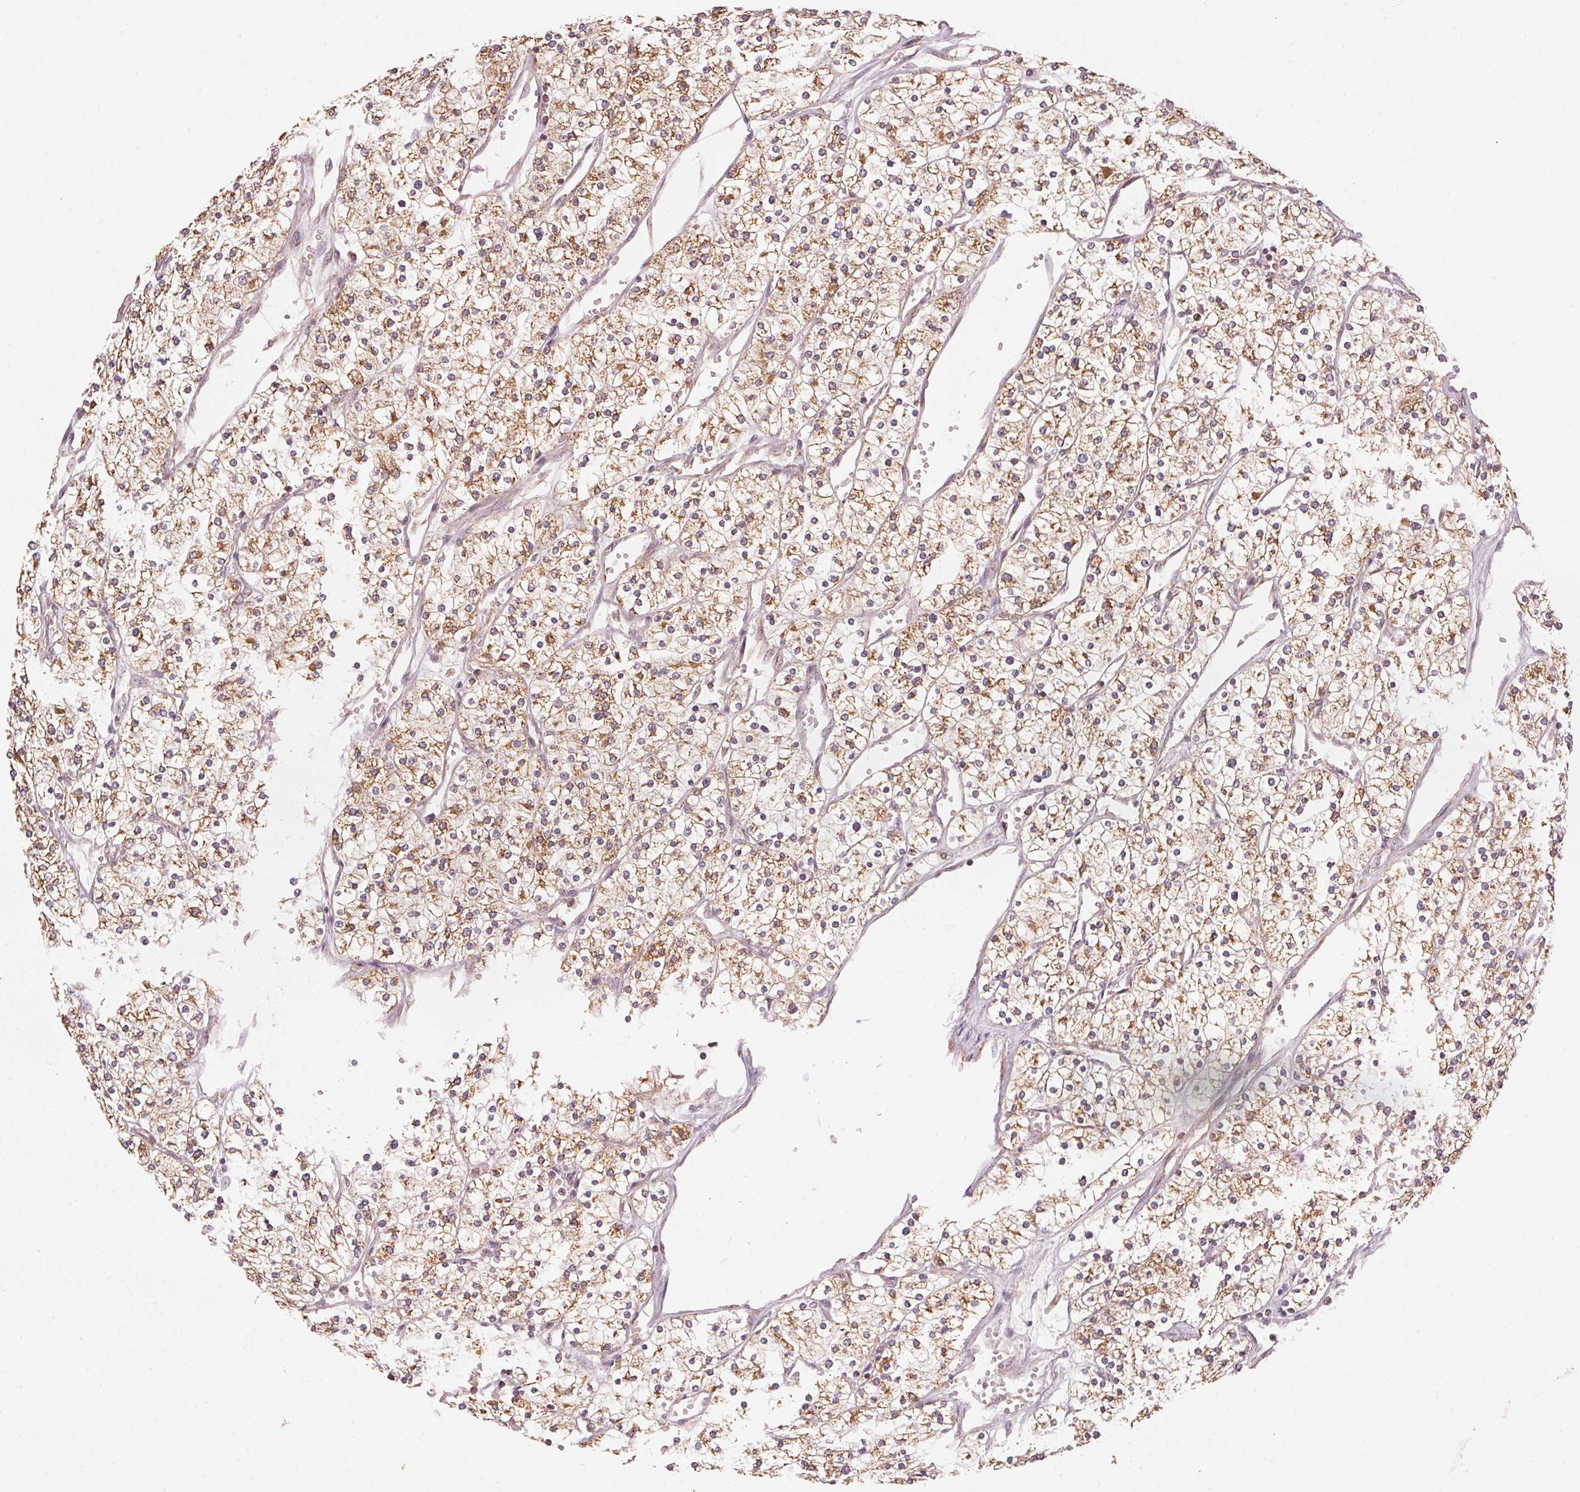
{"staining": {"intensity": "moderate", "quantity": ">75%", "location": "cytoplasmic/membranous"}, "tissue": "renal cancer", "cell_type": "Tumor cells", "image_type": "cancer", "snomed": [{"axis": "morphology", "description": "Adenocarcinoma, NOS"}, {"axis": "topography", "description": "Kidney"}], "caption": "Protein expression analysis of renal cancer (adenocarcinoma) shows moderate cytoplasmic/membranous staining in about >75% of tumor cells.", "gene": "ARHGAP6", "patient": {"sex": "male", "age": 80}}